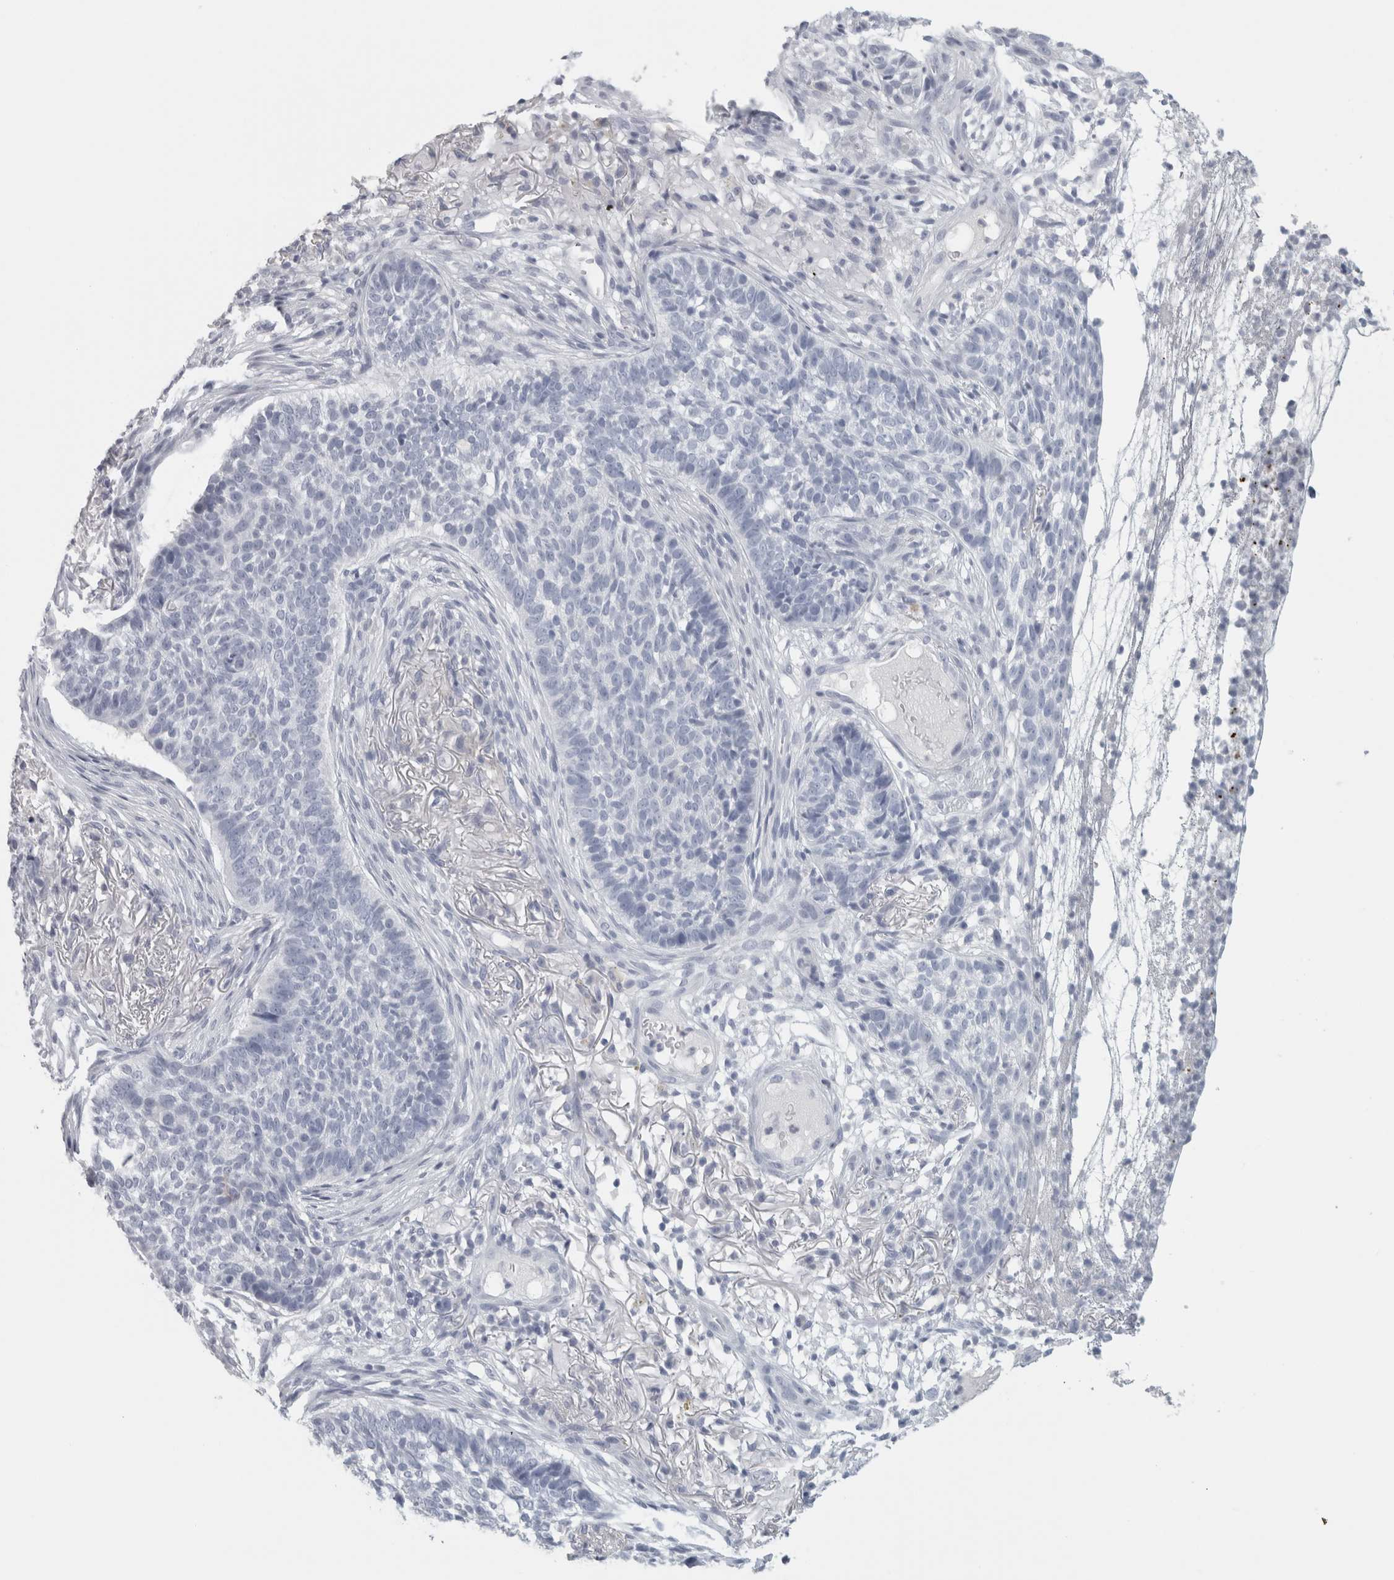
{"staining": {"intensity": "negative", "quantity": "none", "location": "none"}, "tissue": "skin cancer", "cell_type": "Tumor cells", "image_type": "cancer", "snomed": [{"axis": "morphology", "description": "Basal cell carcinoma"}, {"axis": "topography", "description": "Skin"}], "caption": "Immunohistochemistry of human skin basal cell carcinoma shows no expression in tumor cells.", "gene": "SLC28A3", "patient": {"sex": "male", "age": 85}}